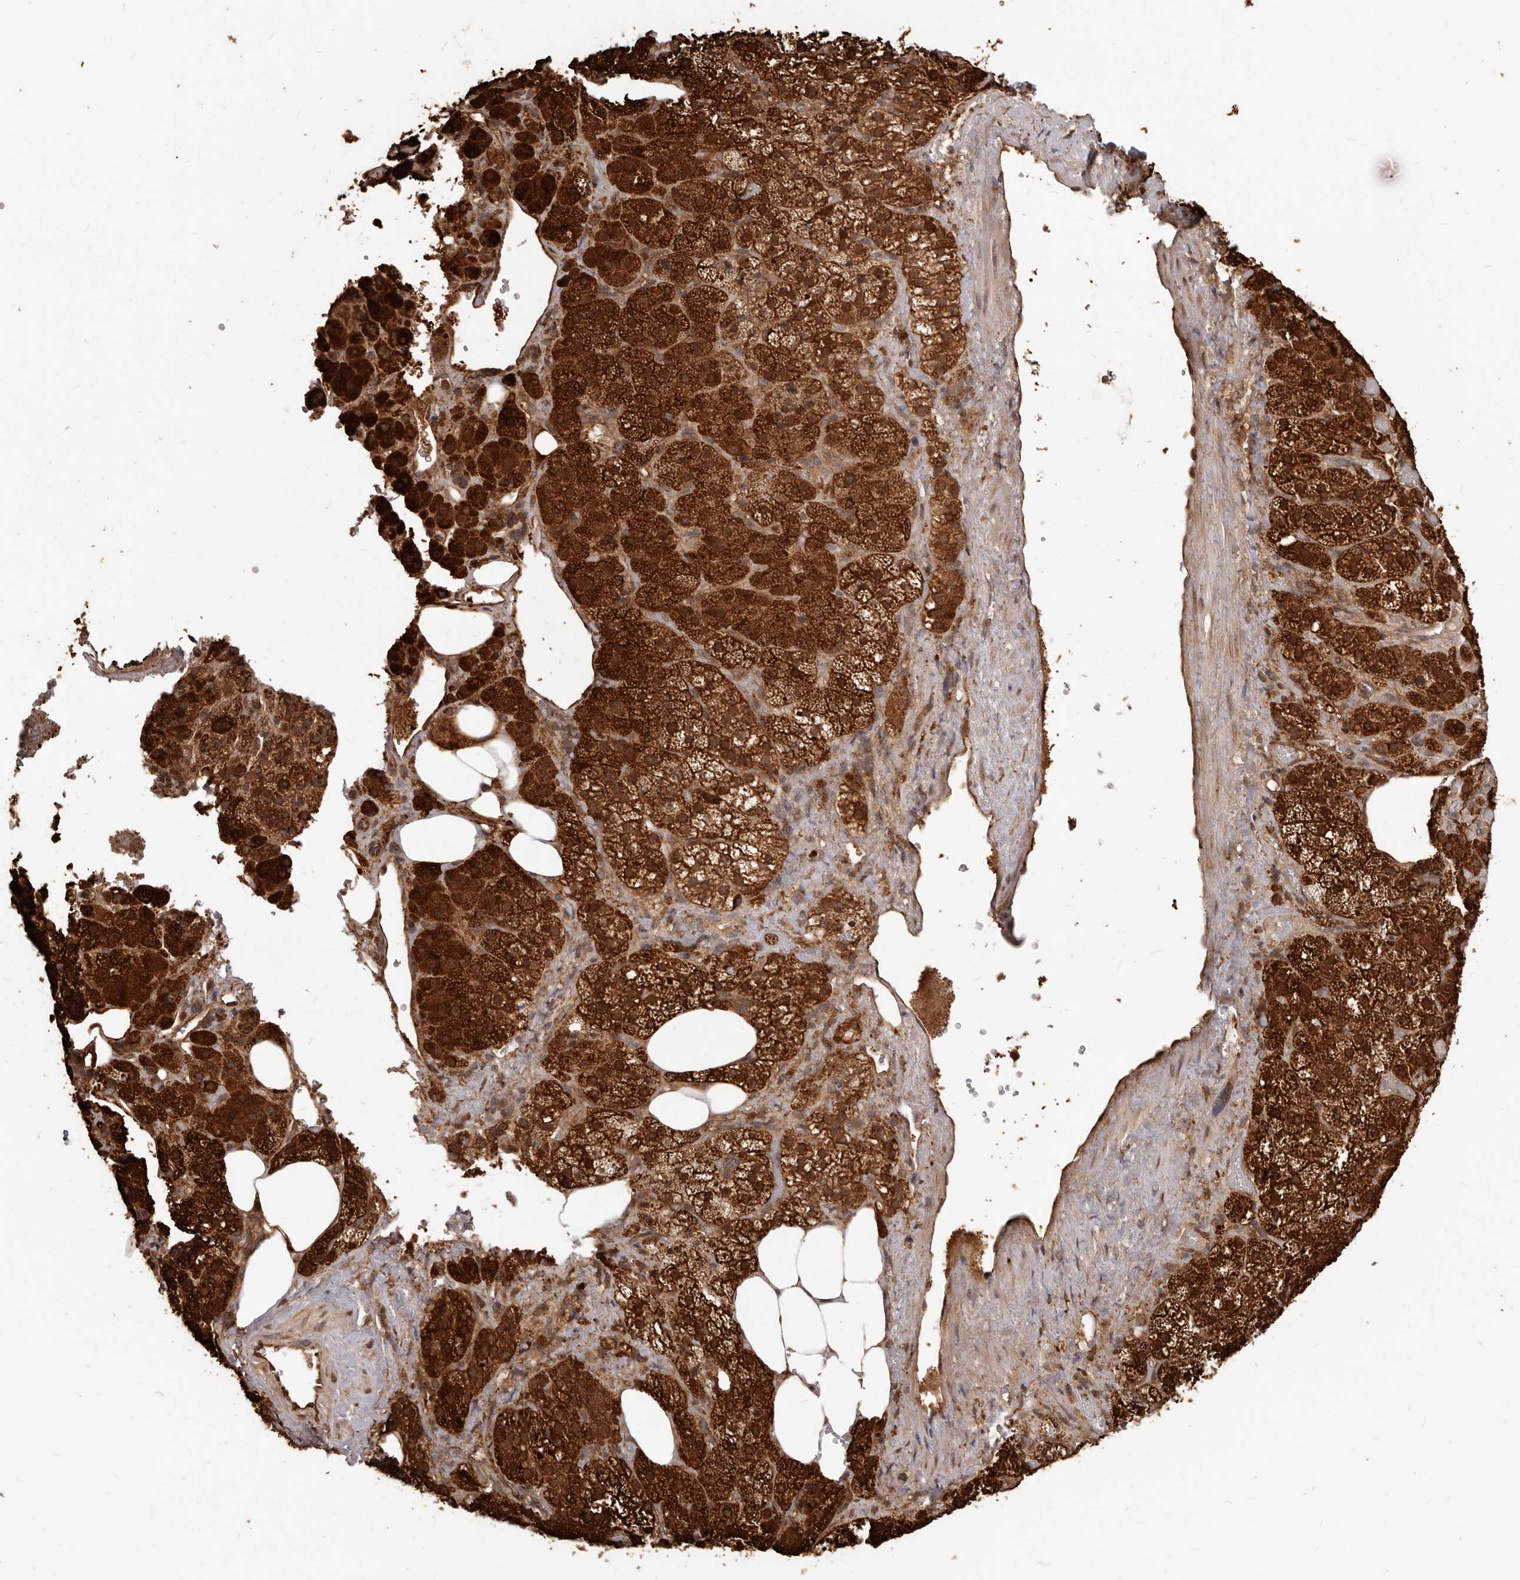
{"staining": {"intensity": "strong", "quantity": ">75%", "location": "cytoplasmic/membranous"}, "tissue": "adrenal gland", "cell_type": "Glandular cells", "image_type": "normal", "snomed": [{"axis": "morphology", "description": "Normal tissue, NOS"}, {"axis": "topography", "description": "Adrenal gland"}], "caption": "The image reveals immunohistochemical staining of unremarkable adrenal gland. There is strong cytoplasmic/membranous staining is identified in approximately >75% of glandular cells.", "gene": "MTO1", "patient": {"sex": "female", "age": 59}}